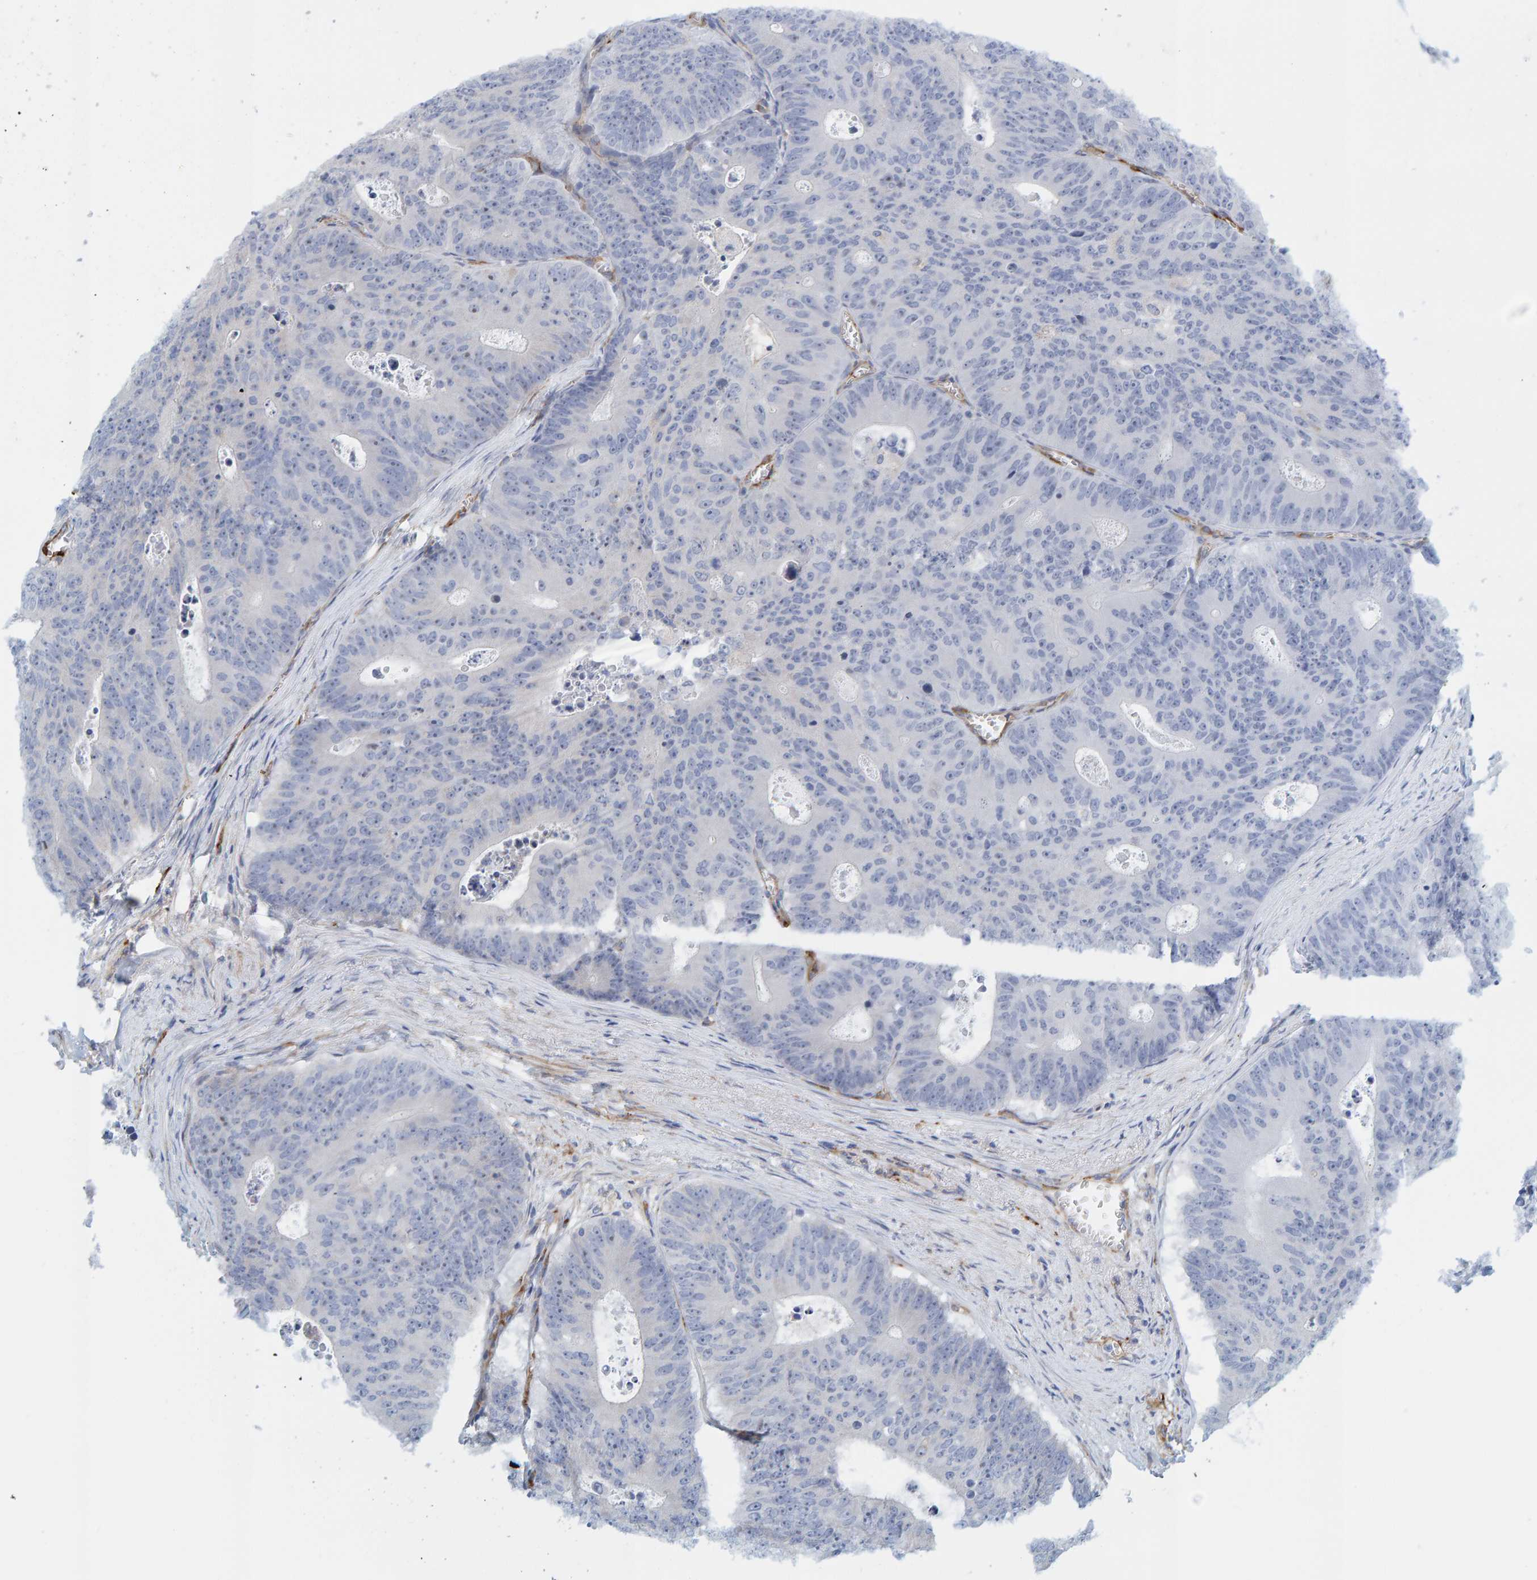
{"staining": {"intensity": "negative", "quantity": "none", "location": "none"}, "tissue": "colorectal cancer", "cell_type": "Tumor cells", "image_type": "cancer", "snomed": [{"axis": "morphology", "description": "Adenocarcinoma, NOS"}, {"axis": "topography", "description": "Colon"}], "caption": "Immunohistochemistry (IHC) histopathology image of neoplastic tissue: human colorectal cancer (adenocarcinoma) stained with DAB shows no significant protein staining in tumor cells.", "gene": "MAP1B", "patient": {"sex": "male", "age": 87}}